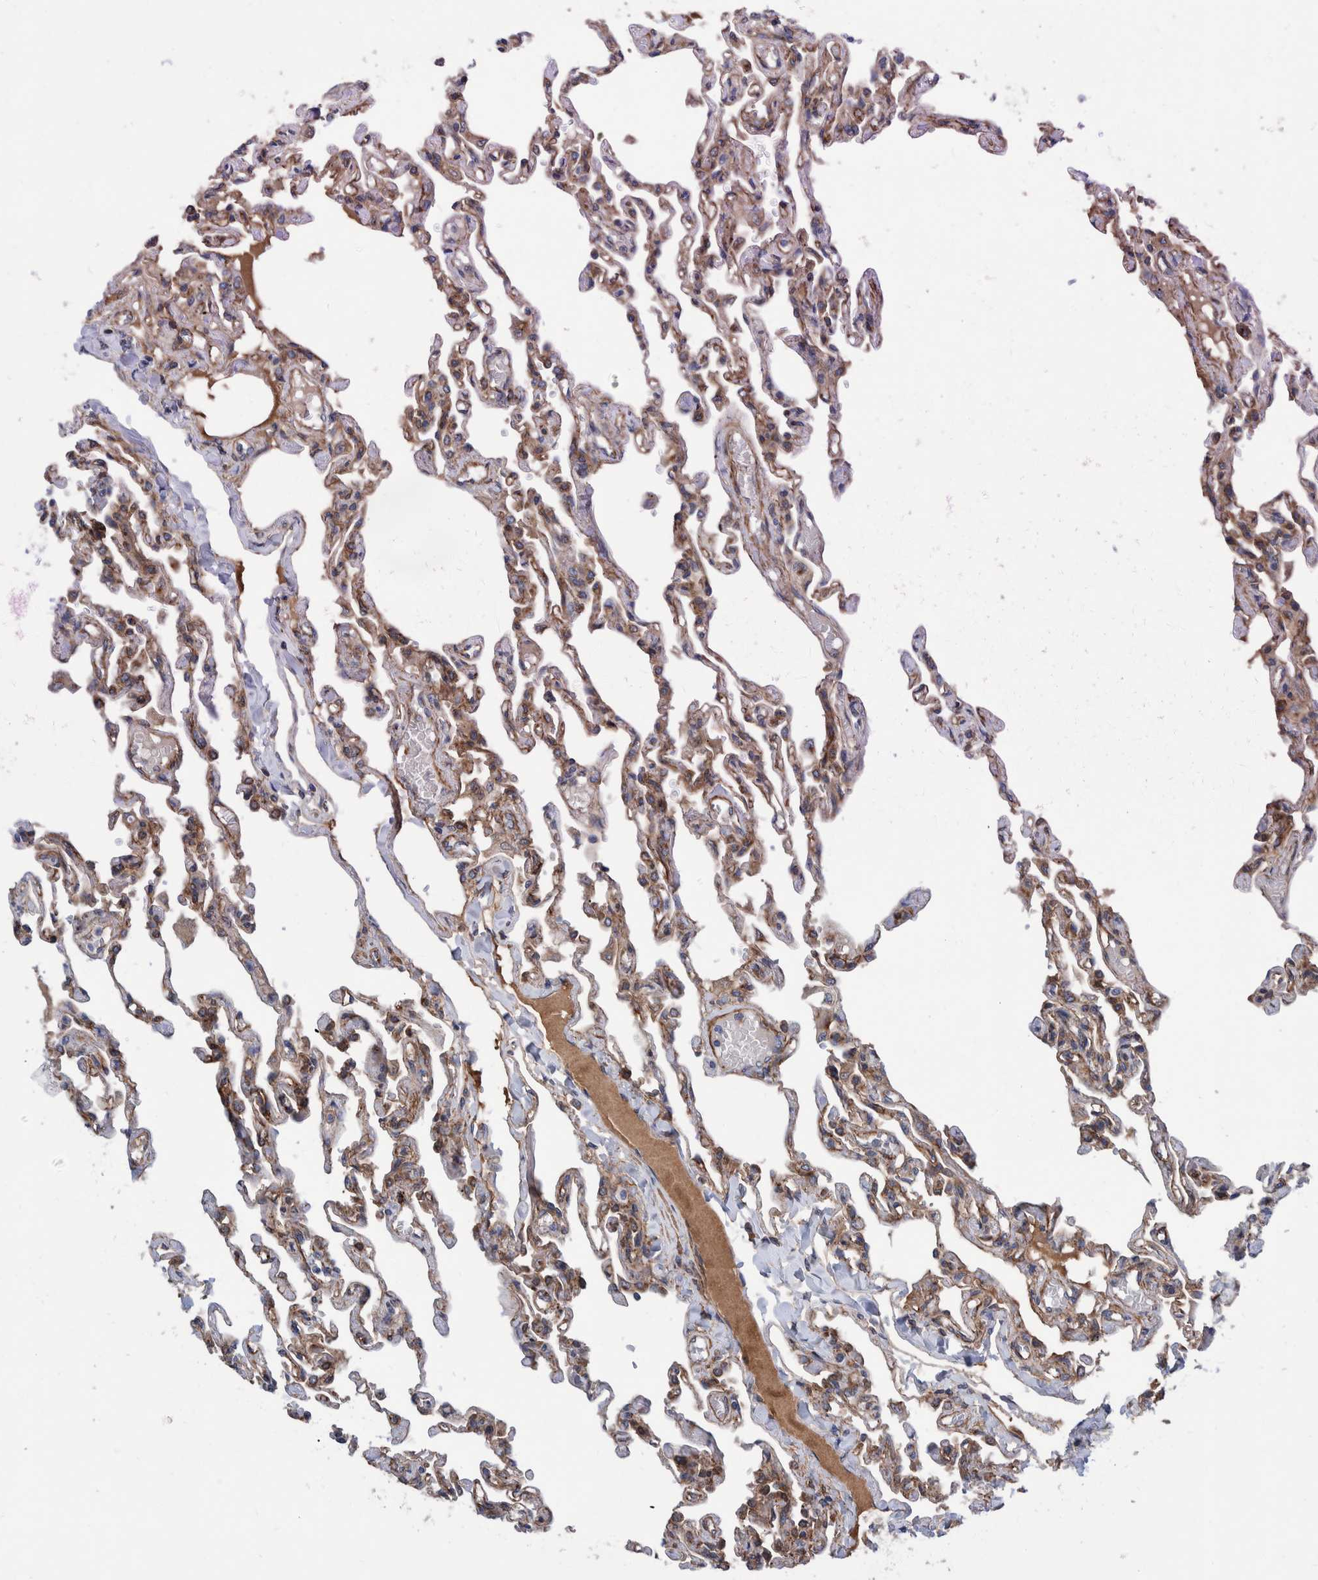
{"staining": {"intensity": "moderate", "quantity": ">75%", "location": "cytoplasmic/membranous"}, "tissue": "lung", "cell_type": "Alveolar cells", "image_type": "normal", "snomed": [{"axis": "morphology", "description": "Normal tissue, NOS"}, {"axis": "topography", "description": "Lung"}], "caption": "Benign lung displays moderate cytoplasmic/membranous positivity in approximately >75% of alveolar cells, visualized by immunohistochemistry. The protein of interest is stained brown, and the nuclei are stained in blue (DAB (3,3'-diaminobenzidine) IHC with brightfield microscopy, high magnification).", "gene": "ENSG00000262660", "patient": {"sex": "male", "age": 21}}